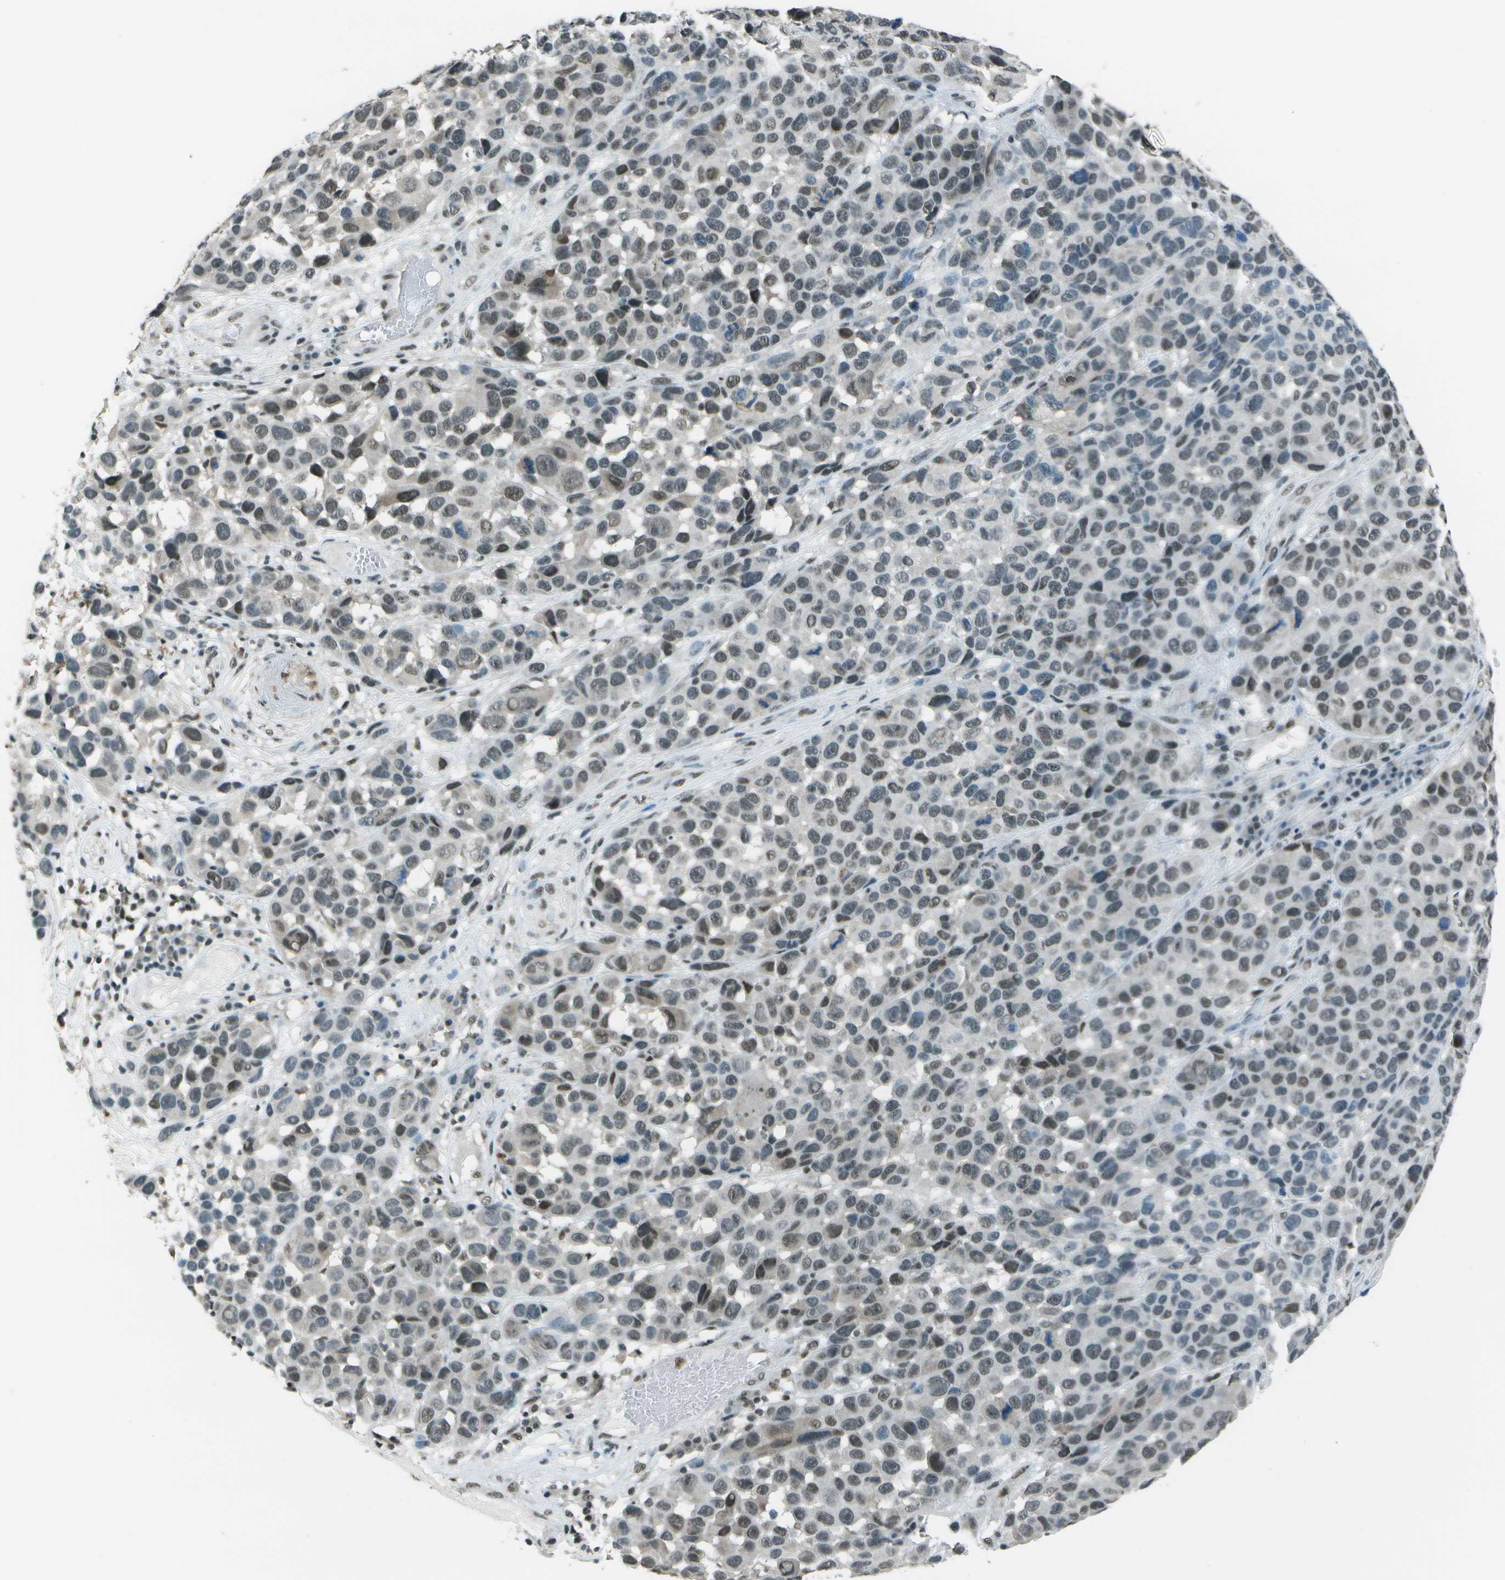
{"staining": {"intensity": "moderate", "quantity": "25%-75%", "location": "nuclear"}, "tissue": "melanoma", "cell_type": "Tumor cells", "image_type": "cancer", "snomed": [{"axis": "morphology", "description": "Malignant melanoma, NOS"}, {"axis": "topography", "description": "Skin"}], "caption": "IHC image of neoplastic tissue: melanoma stained using IHC demonstrates medium levels of moderate protein expression localized specifically in the nuclear of tumor cells, appearing as a nuclear brown color.", "gene": "DEPDC1", "patient": {"sex": "male", "age": 53}}